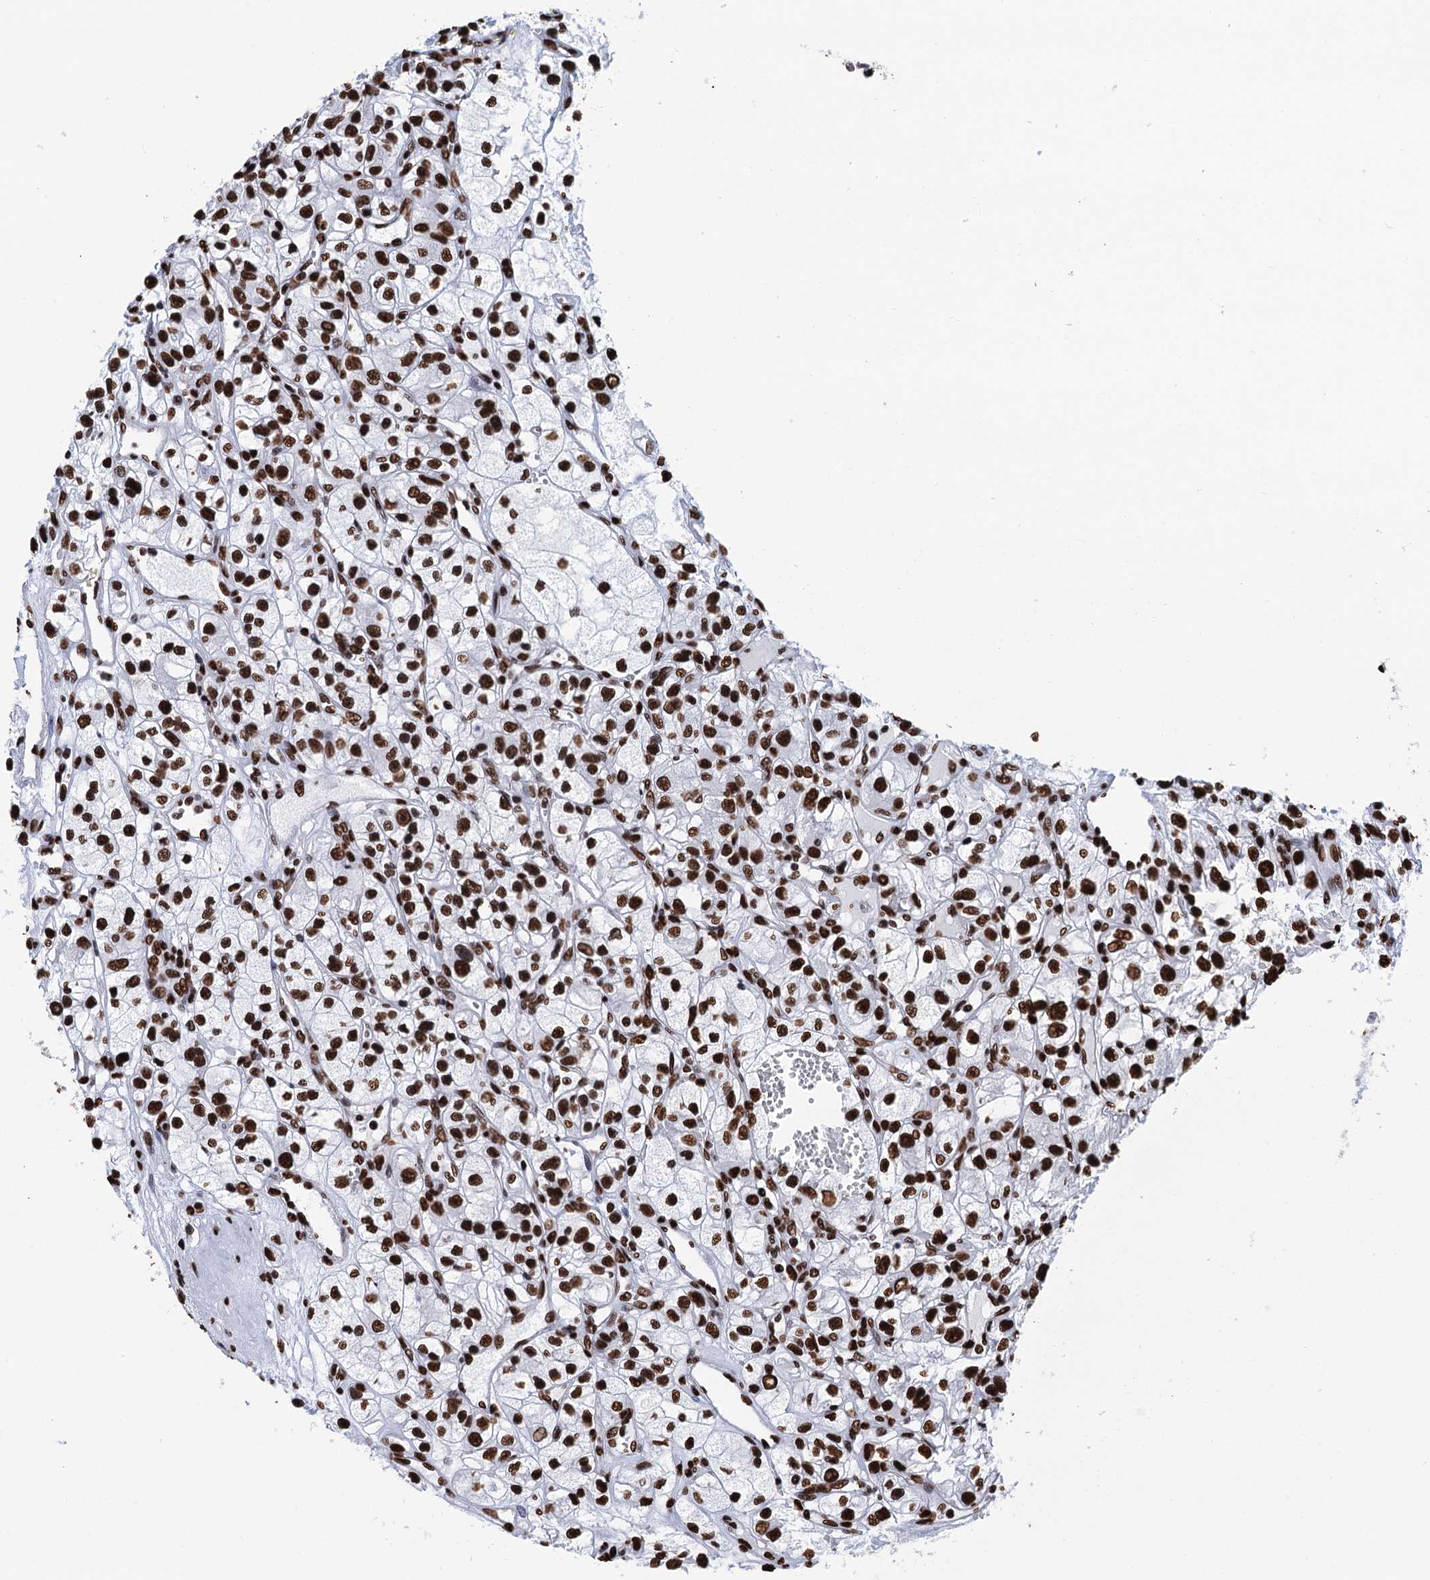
{"staining": {"intensity": "strong", "quantity": ">75%", "location": "nuclear"}, "tissue": "renal cancer", "cell_type": "Tumor cells", "image_type": "cancer", "snomed": [{"axis": "morphology", "description": "Adenocarcinoma, NOS"}, {"axis": "topography", "description": "Kidney"}], "caption": "Approximately >75% of tumor cells in human adenocarcinoma (renal) exhibit strong nuclear protein staining as visualized by brown immunohistochemical staining.", "gene": "UBA2", "patient": {"sex": "female", "age": 57}}